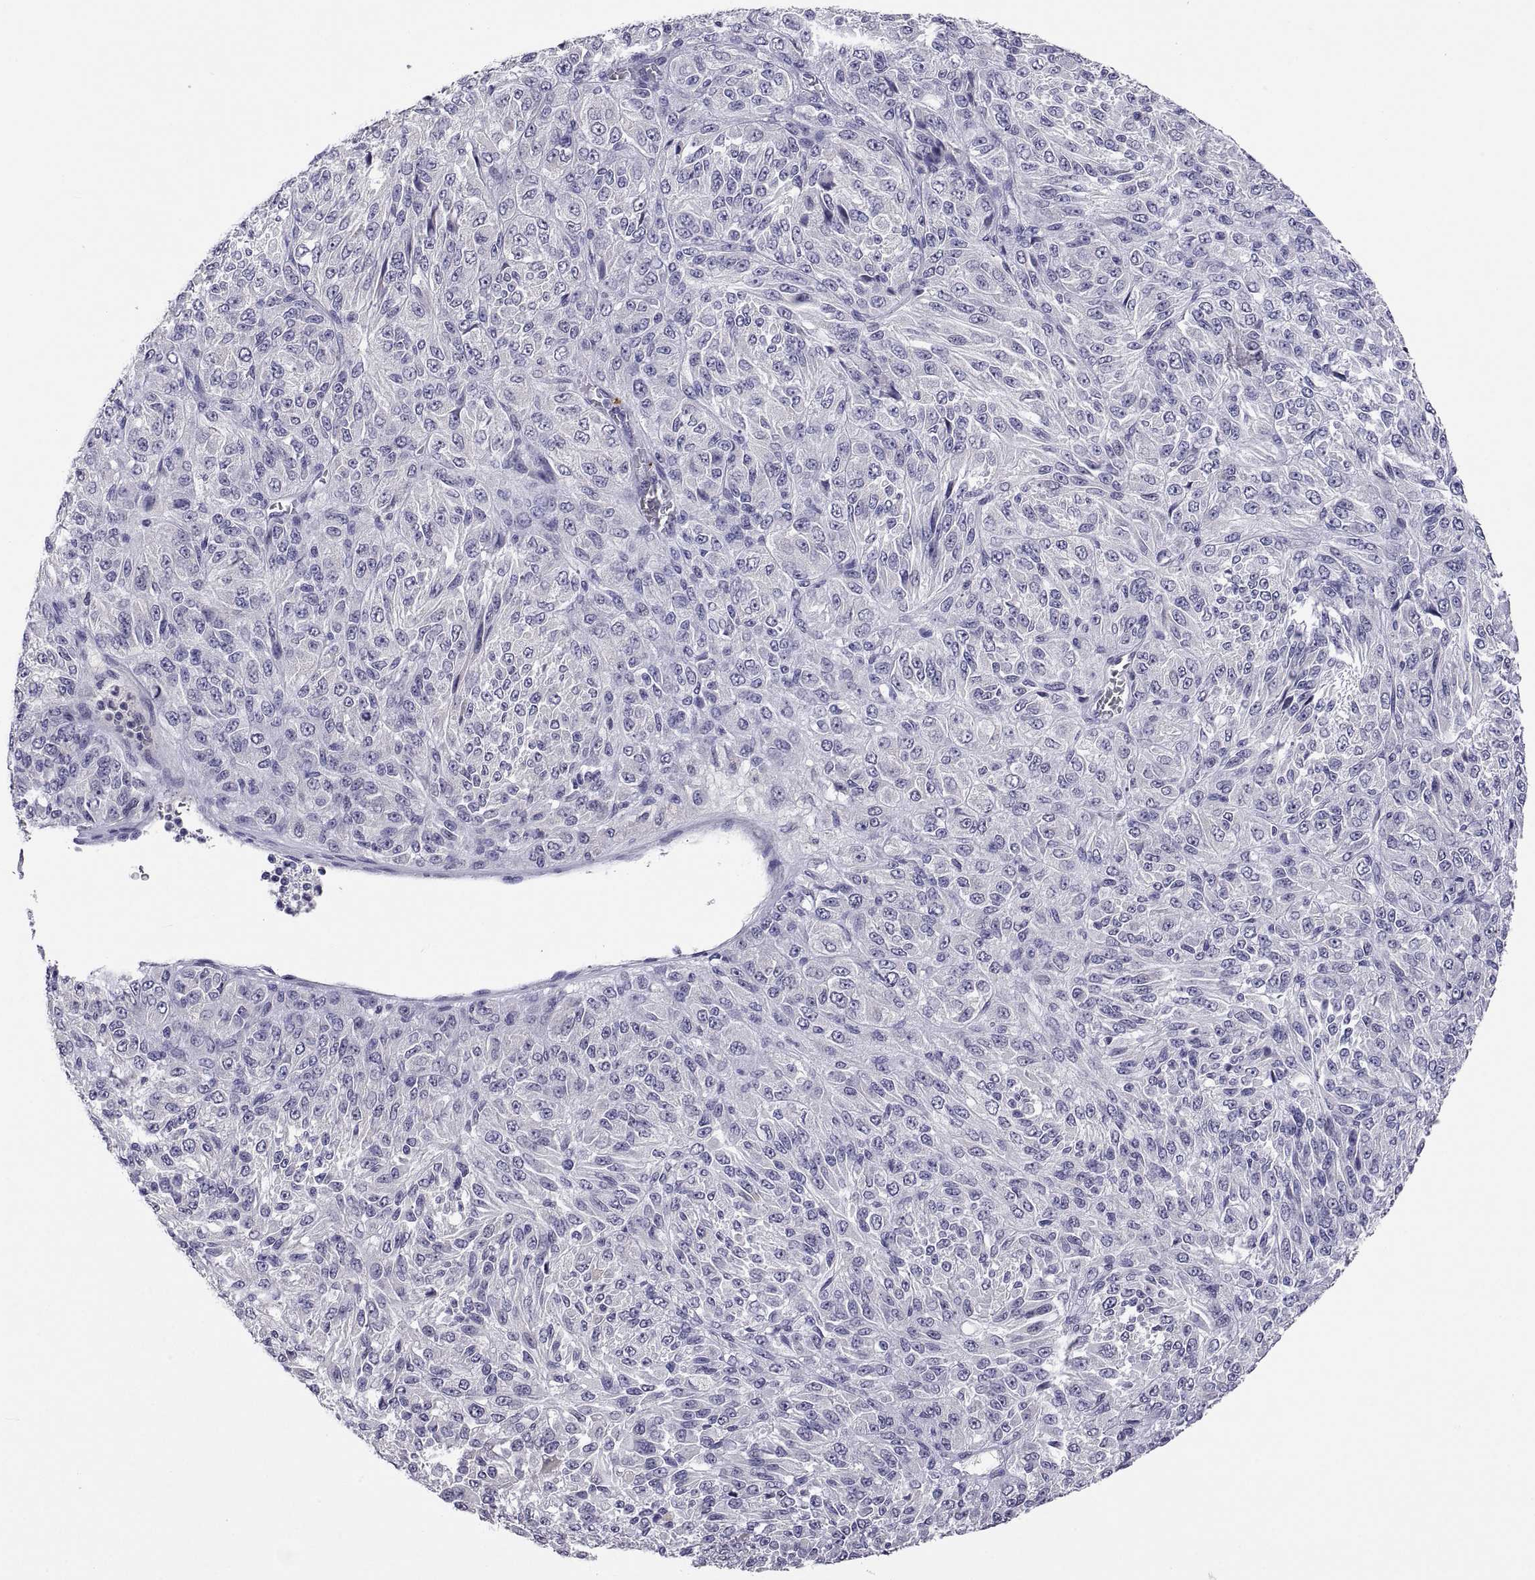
{"staining": {"intensity": "negative", "quantity": "none", "location": "none"}, "tissue": "melanoma", "cell_type": "Tumor cells", "image_type": "cancer", "snomed": [{"axis": "morphology", "description": "Malignant melanoma, Metastatic site"}, {"axis": "topography", "description": "Brain"}], "caption": "IHC histopathology image of human malignant melanoma (metastatic site) stained for a protein (brown), which exhibits no staining in tumor cells.", "gene": "MS4A1", "patient": {"sex": "female", "age": 56}}